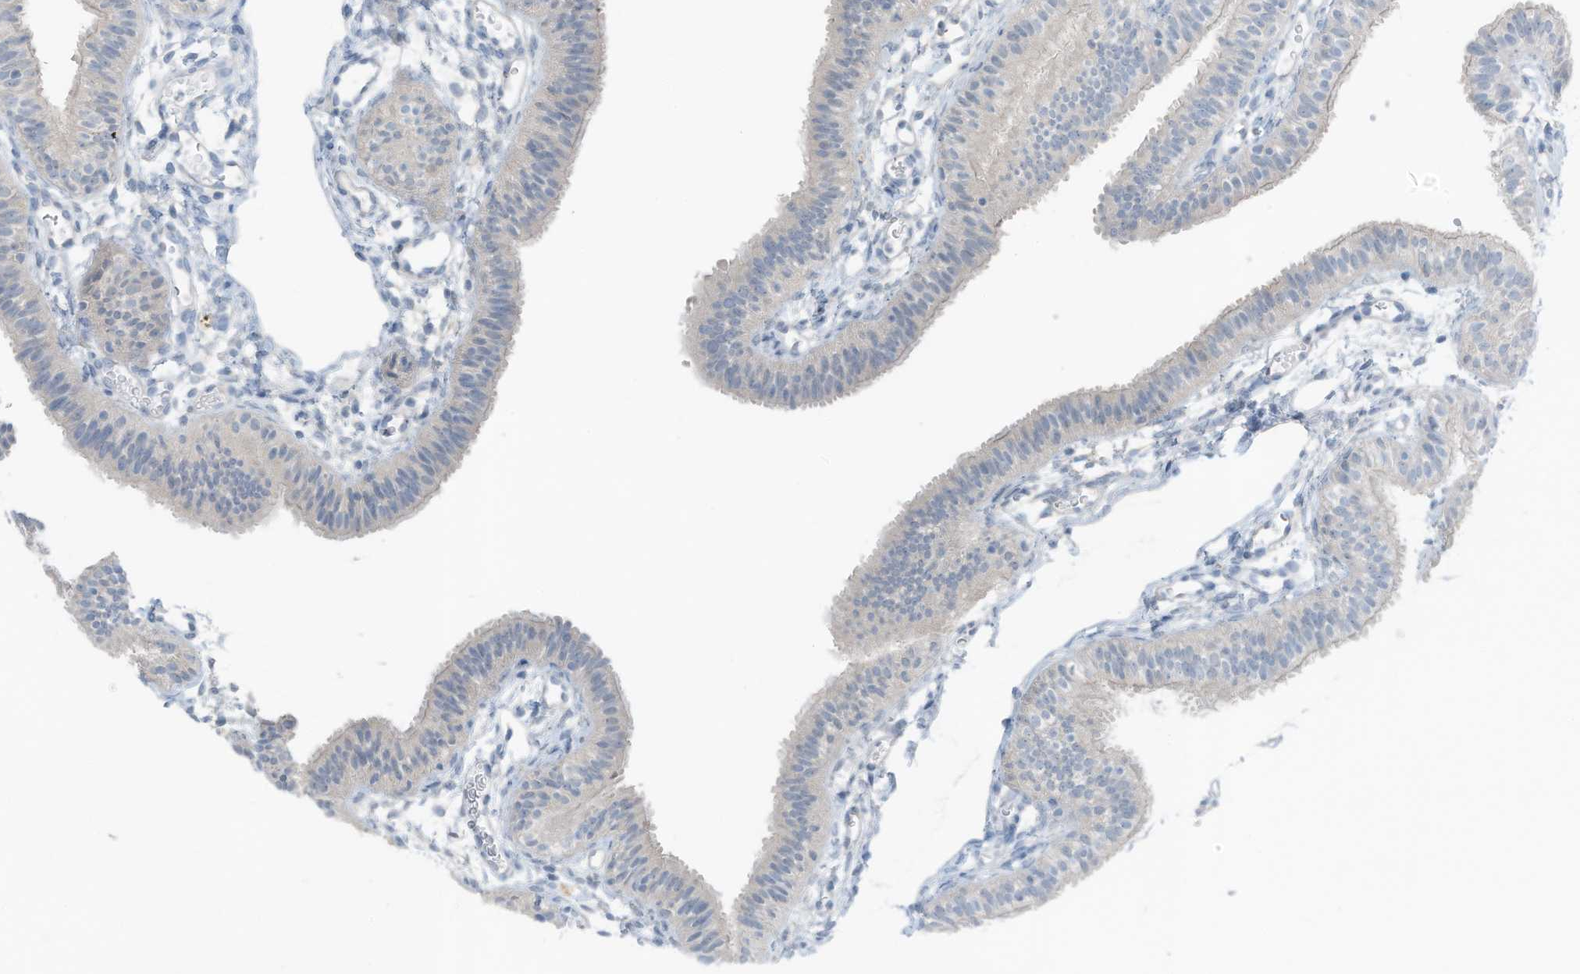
{"staining": {"intensity": "negative", "quantity": "none", "location": "none"}, "tissue": "fallopian tube", "cell_type": "Glandular cells", "image_type": "normal", "snomed": [{"axis": "morphology", "description": "Normal tissue, NOS"}, {"axis": "topography", "description": "Fallopian tube"}], "caption": "This is an immunohistochemistry (IHC) histopathology image of unremarkable fallopian tube. There is no positivity in glandular cells.", "gene": "ARHGEF33", "patient": {"sex": "female", "age": 35}}